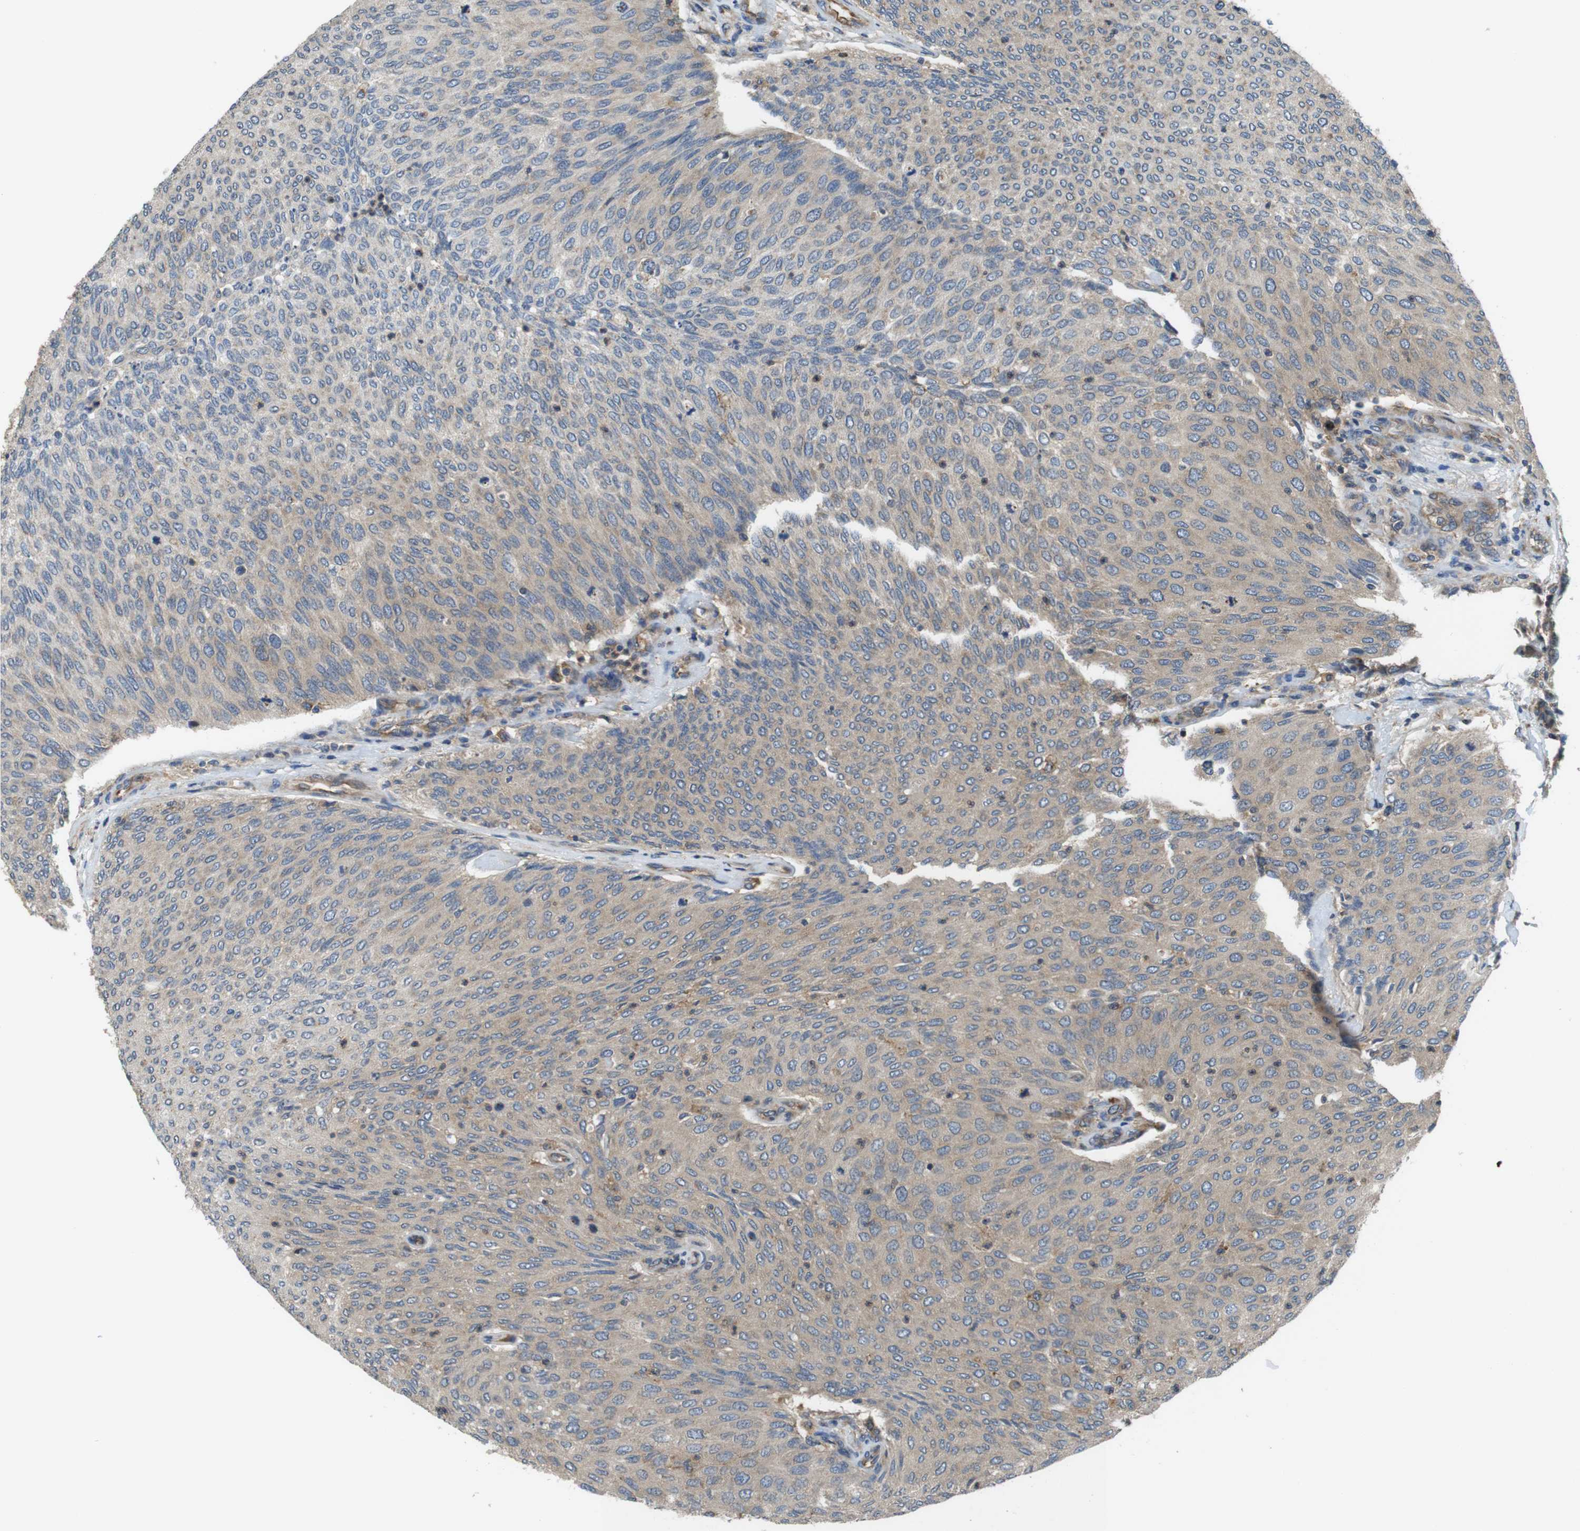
{"staining": {"intensity": "weak", "quantity": ">75%", "location": "cytoplasmic/membranous"}, "tissue": "urothelial cancer", "cell_type": "Tumor cells", "image_type": "cancer", "snomed": [{"axis": "morphology", "description": "Urothelial carcinoma, Low grade"}, {"axis": "topography", "description": "Urinary bladder"}], "caption": "DAB immunohistochemical staining of urothelial carcinoma (low-grade) displays weak cytoplasmic/membranous protein positivity in about >75% of tumor cells.", "gene": "DCTN1", "patient": {"sex": "female", "age": 79}}